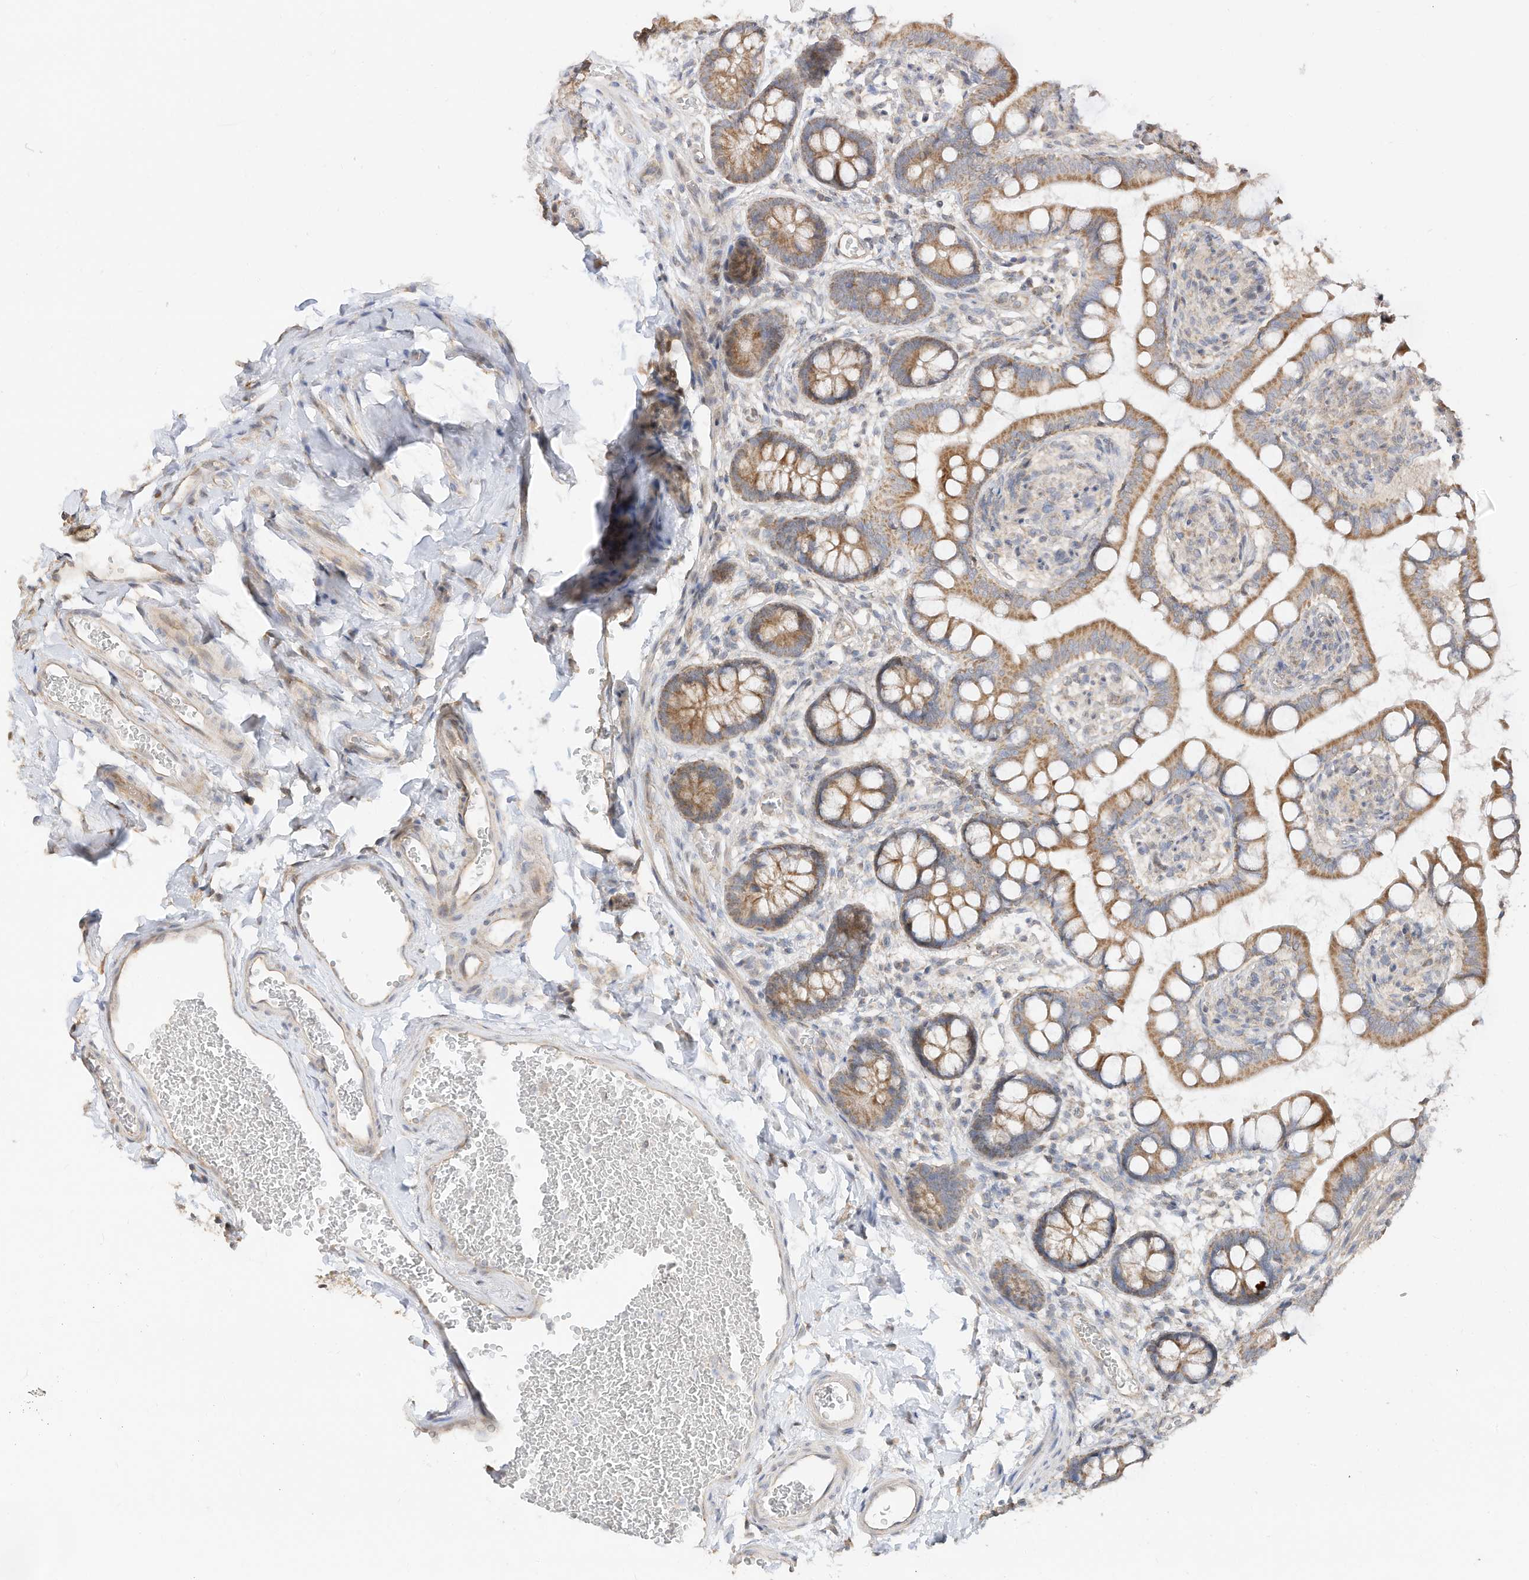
{"staining": {"intensity": "moderate", "quantity": ">75%", "location": "cytoplasmic/membranous"}, "tissue": "small intestine", "cell_type": "Glandular cells", "image_type": "normal", "snomed": [{"axis": "morphology", "description": "Normal tissue, NOS"}, {"axis": "topography", "description": "Small intestine"}], "caption": "A brown stain labels moderate cytoplasmic/membranous staining of a protein in glandular cells of normal small intestine. The protein is shown in brown color, while the nuclei are stained blue.", "gene": "CAGE1", "patient": {"sex": "male", "age": 52}}